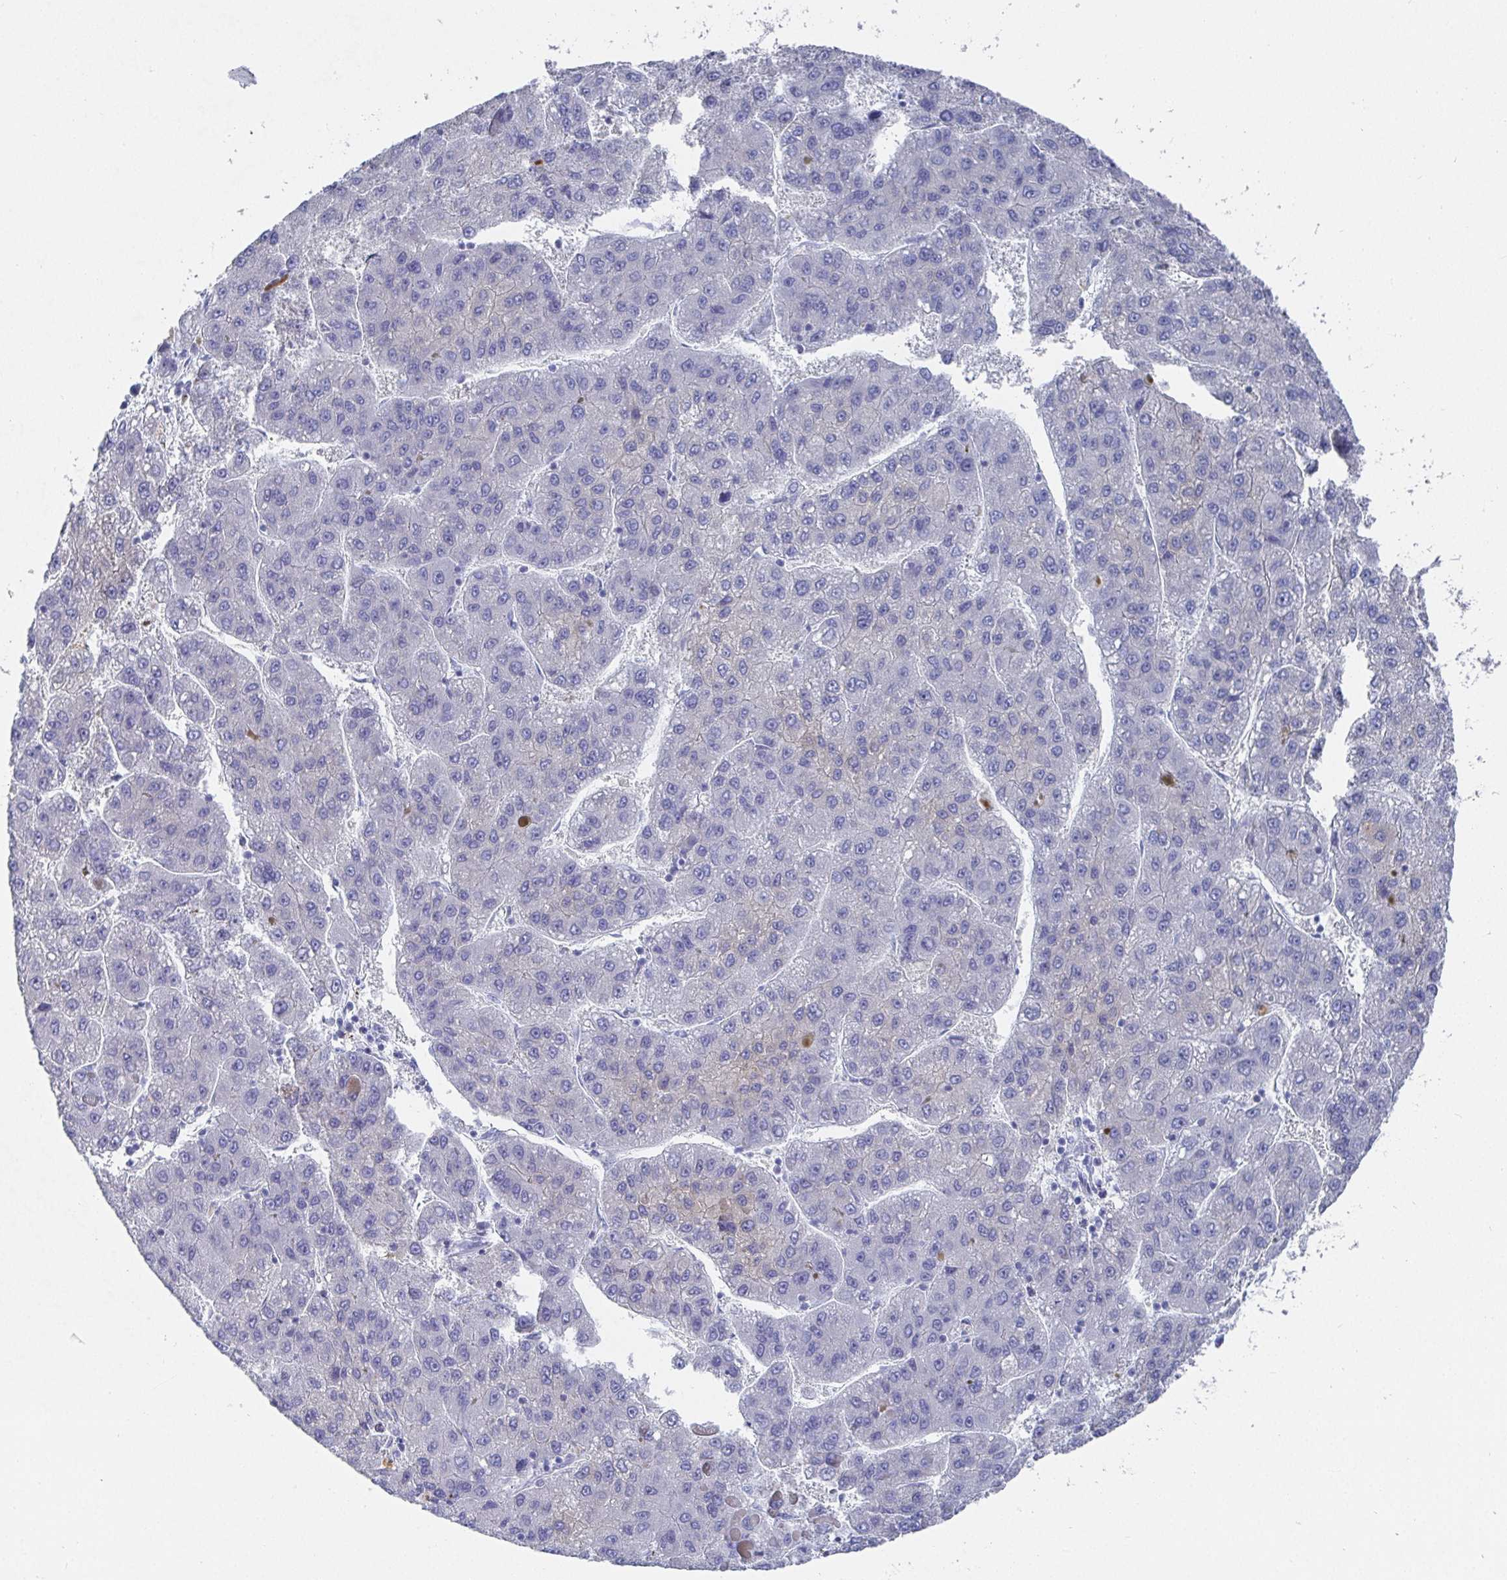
{"staining": {"intensity": "negative", "quantity": "none", "location": "none"}, "tissue": "liver cancer", "cell_type": "Tumor cells", "image_type": "cancer", "snomed": [{"axis": "morphology", "description": "Carcinoma, Hepatocellular, NOS"}, {"axis": "topography", "description": "Liver"}], "caption": "Immunohistochemistry (IHC) photomicrograph of liver cancer (hepatocellular carcinoma) stained for a protein (brown), which demonstrates no staining in tumor cells.", "gene": "GRIA1", "patient": {"sex": "female", "age": 82}}